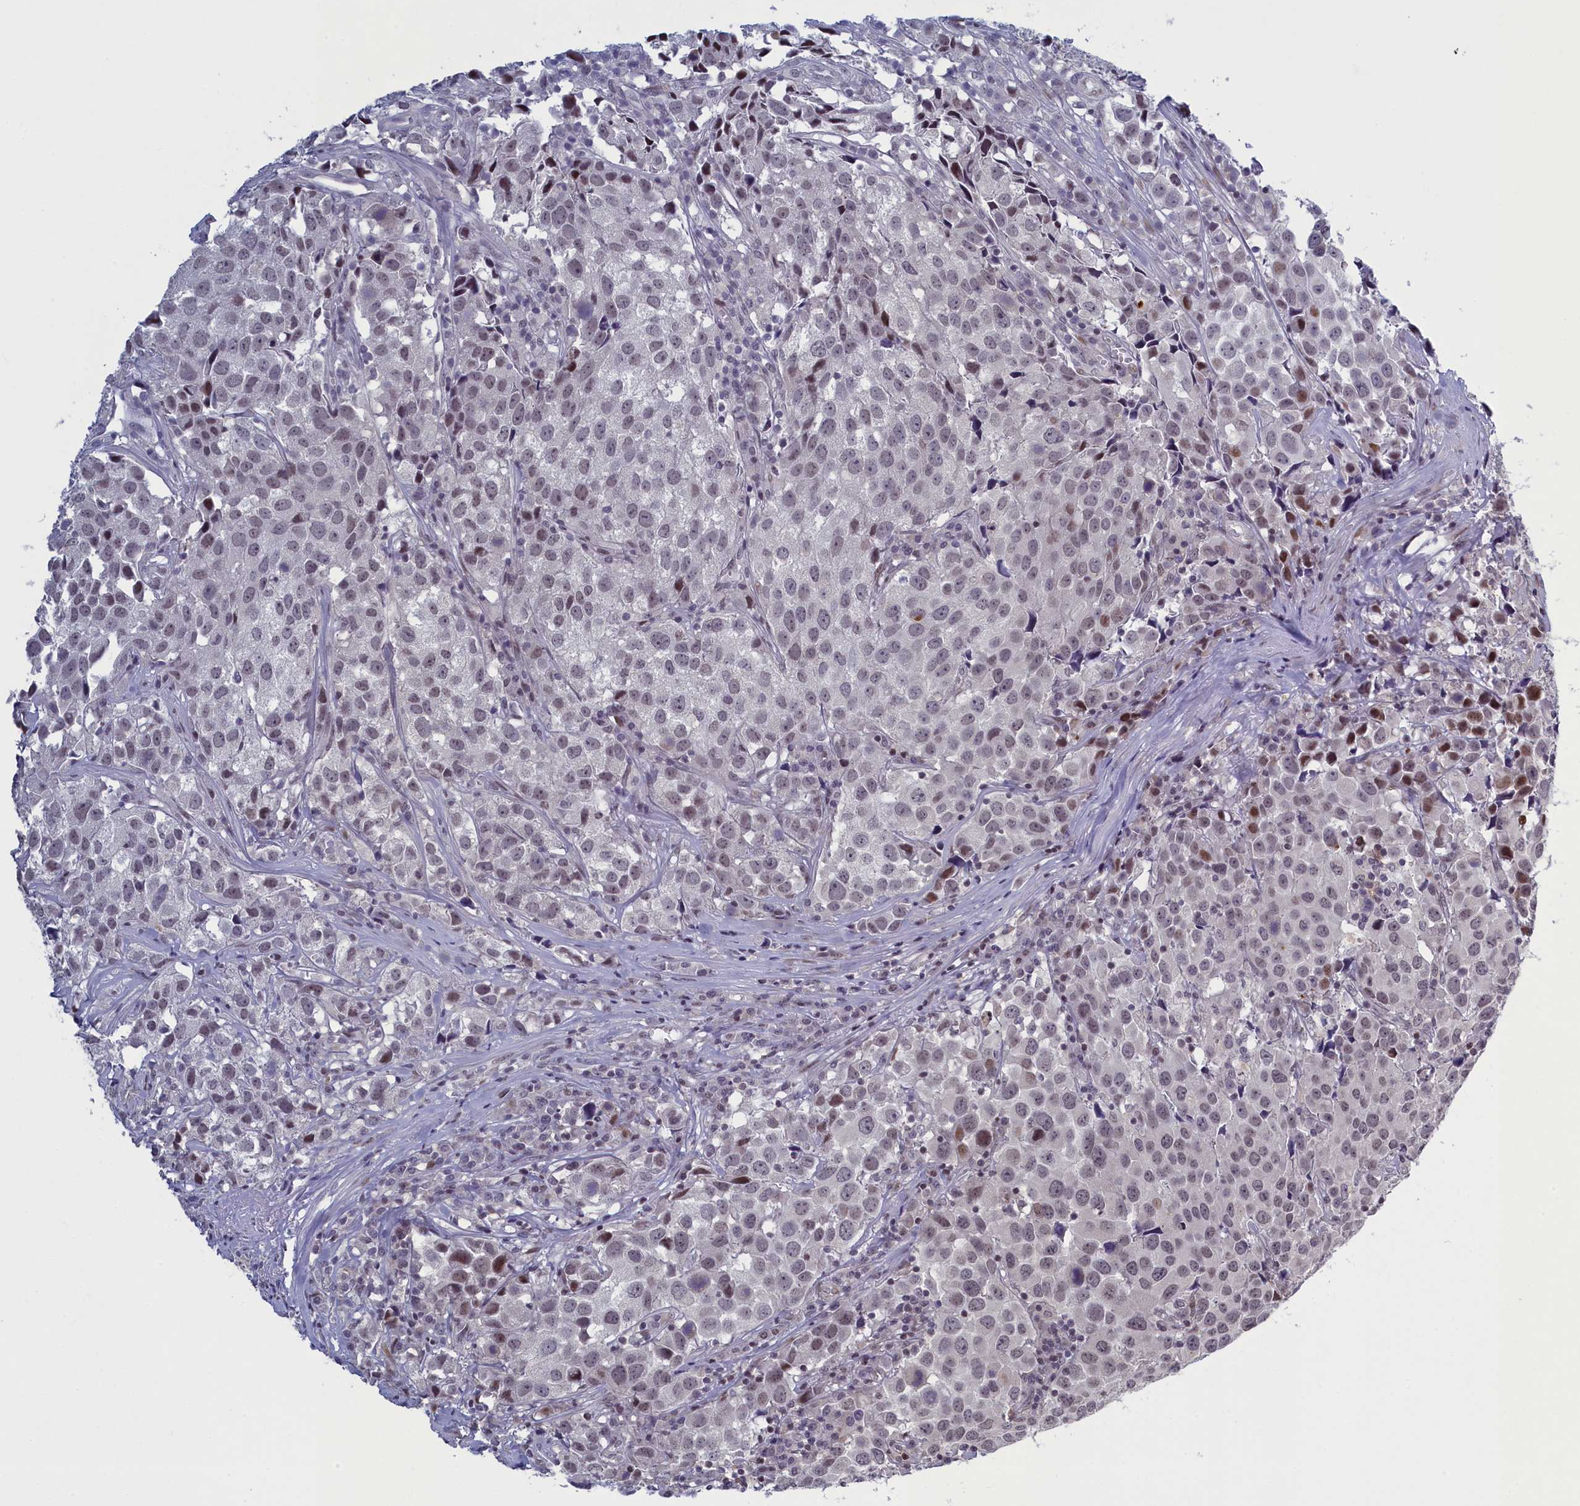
{"staining": {"intensity": "moderate", "quantity": "<25%", "location": "nuclear"}, "tissue": "urothelial cancer", "cell_type": "Tumor cells", "image_type": "cancer", "snomed": [{"axis": "morphology", "description": "Urothelial carcinoma, High grade"}, {"axis": "topography", "description": "Urinary bladder"}], "caption": "Immunohistochemistry (IHC) photomicrograph of high-grade urothelial carcinoma stained for a protein (brown), which exhibits low levels of moderate nuclear expression in approximately <25% of tumor cells.", "gene": "ATF7IP2", "patient": {"sex": "female", "age": 75}}